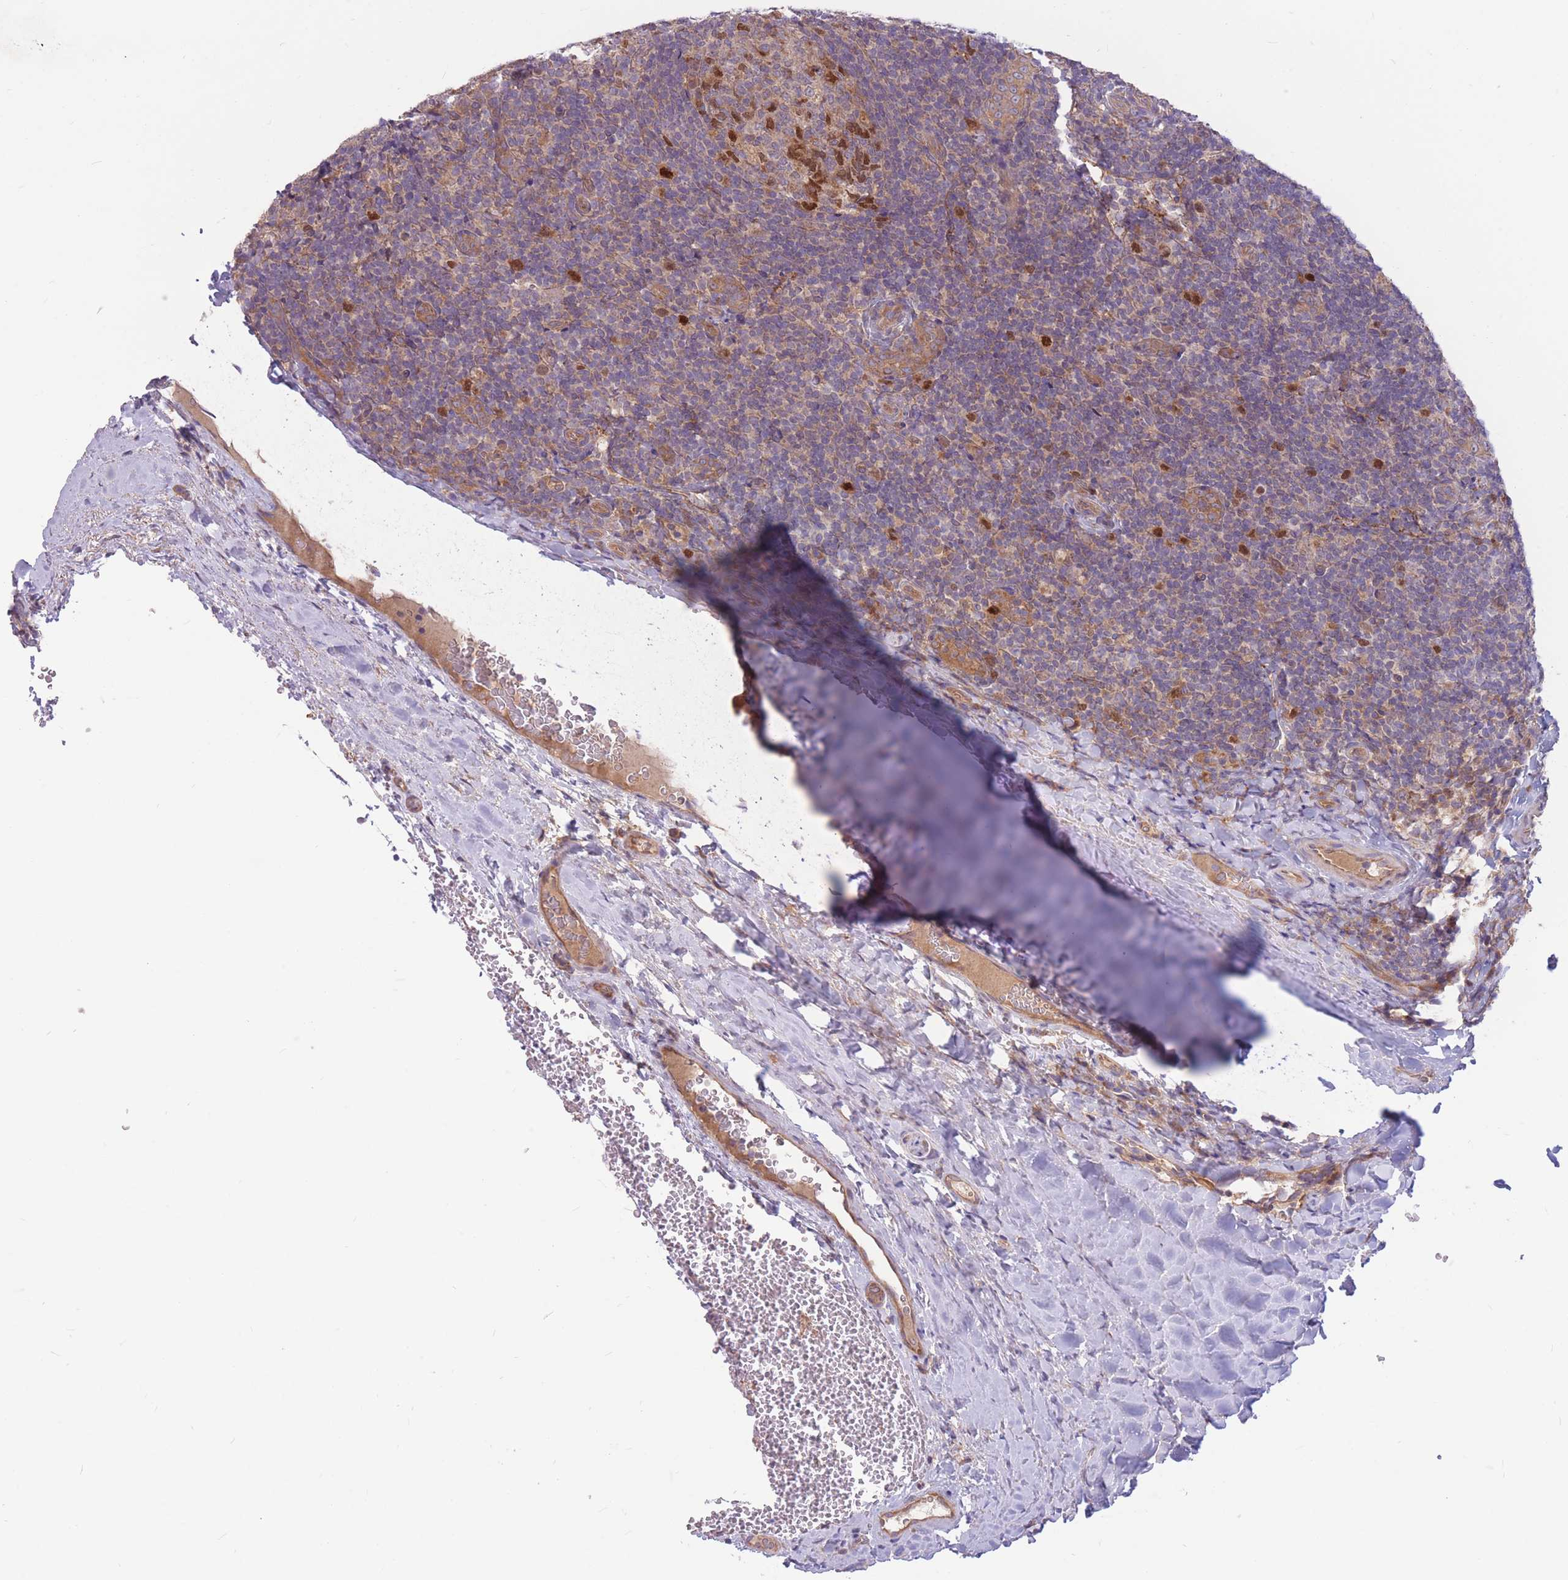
{"staining": {"intensity": "strong", "quantity": "25%-75%", "location": "nuclear"}, "tissue": "tonsil", "cell_type": "Germinal center cells", "image_type": "normal", "snomed": [{"axis": "morphology", "description": "Normal tissue, NOS"}, {"axis": "topography", "description": "Tonsil"}], "caption": "Brown immunohistochemical staining in unremarkable tonsil reveals strong nuclear staining in about 25%-75% of germinal center cells.", "gene": "GMNN", "patient": {"sex": "male", "age": 17}}